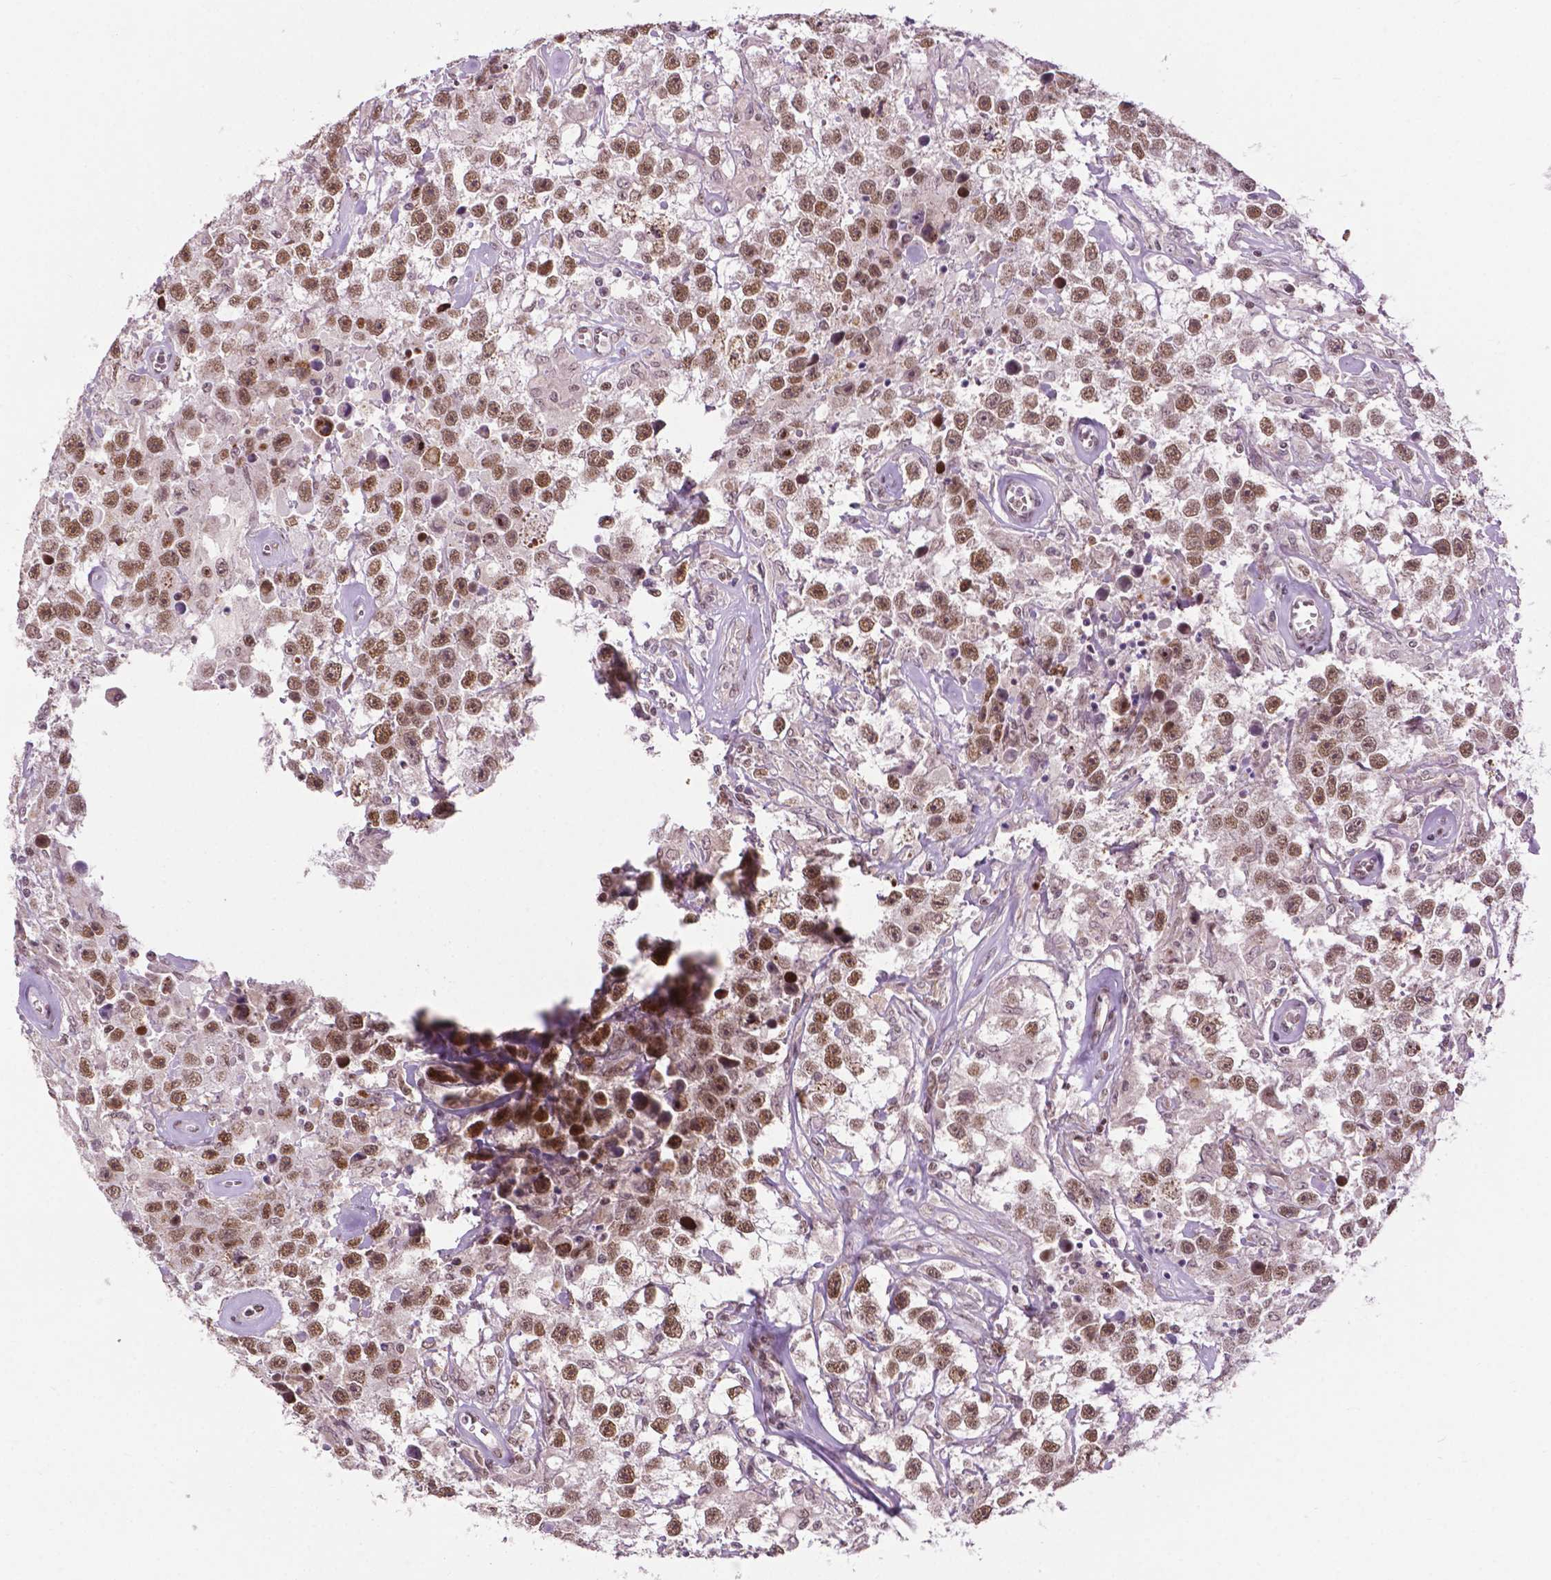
{"staining": {"intensity": "moderate", "quantity": ">75%", "location": "nuclear"}, "tissue": "testis cancer", "cell_type": "Tumor cells", "image_type": "cancer", "snomed": [{"axis": "morphology", "description": "Seminoma, NOS"}, {"axis": "topography", "description": "Testis"}], "caption": "IHC of seminoma (testis) demonstrates medium levels of moderate nuclear expression in approximately >75% of tumor cells.", "gene": "ZNF41", "patient": {"sex": "male", "age": 43}}